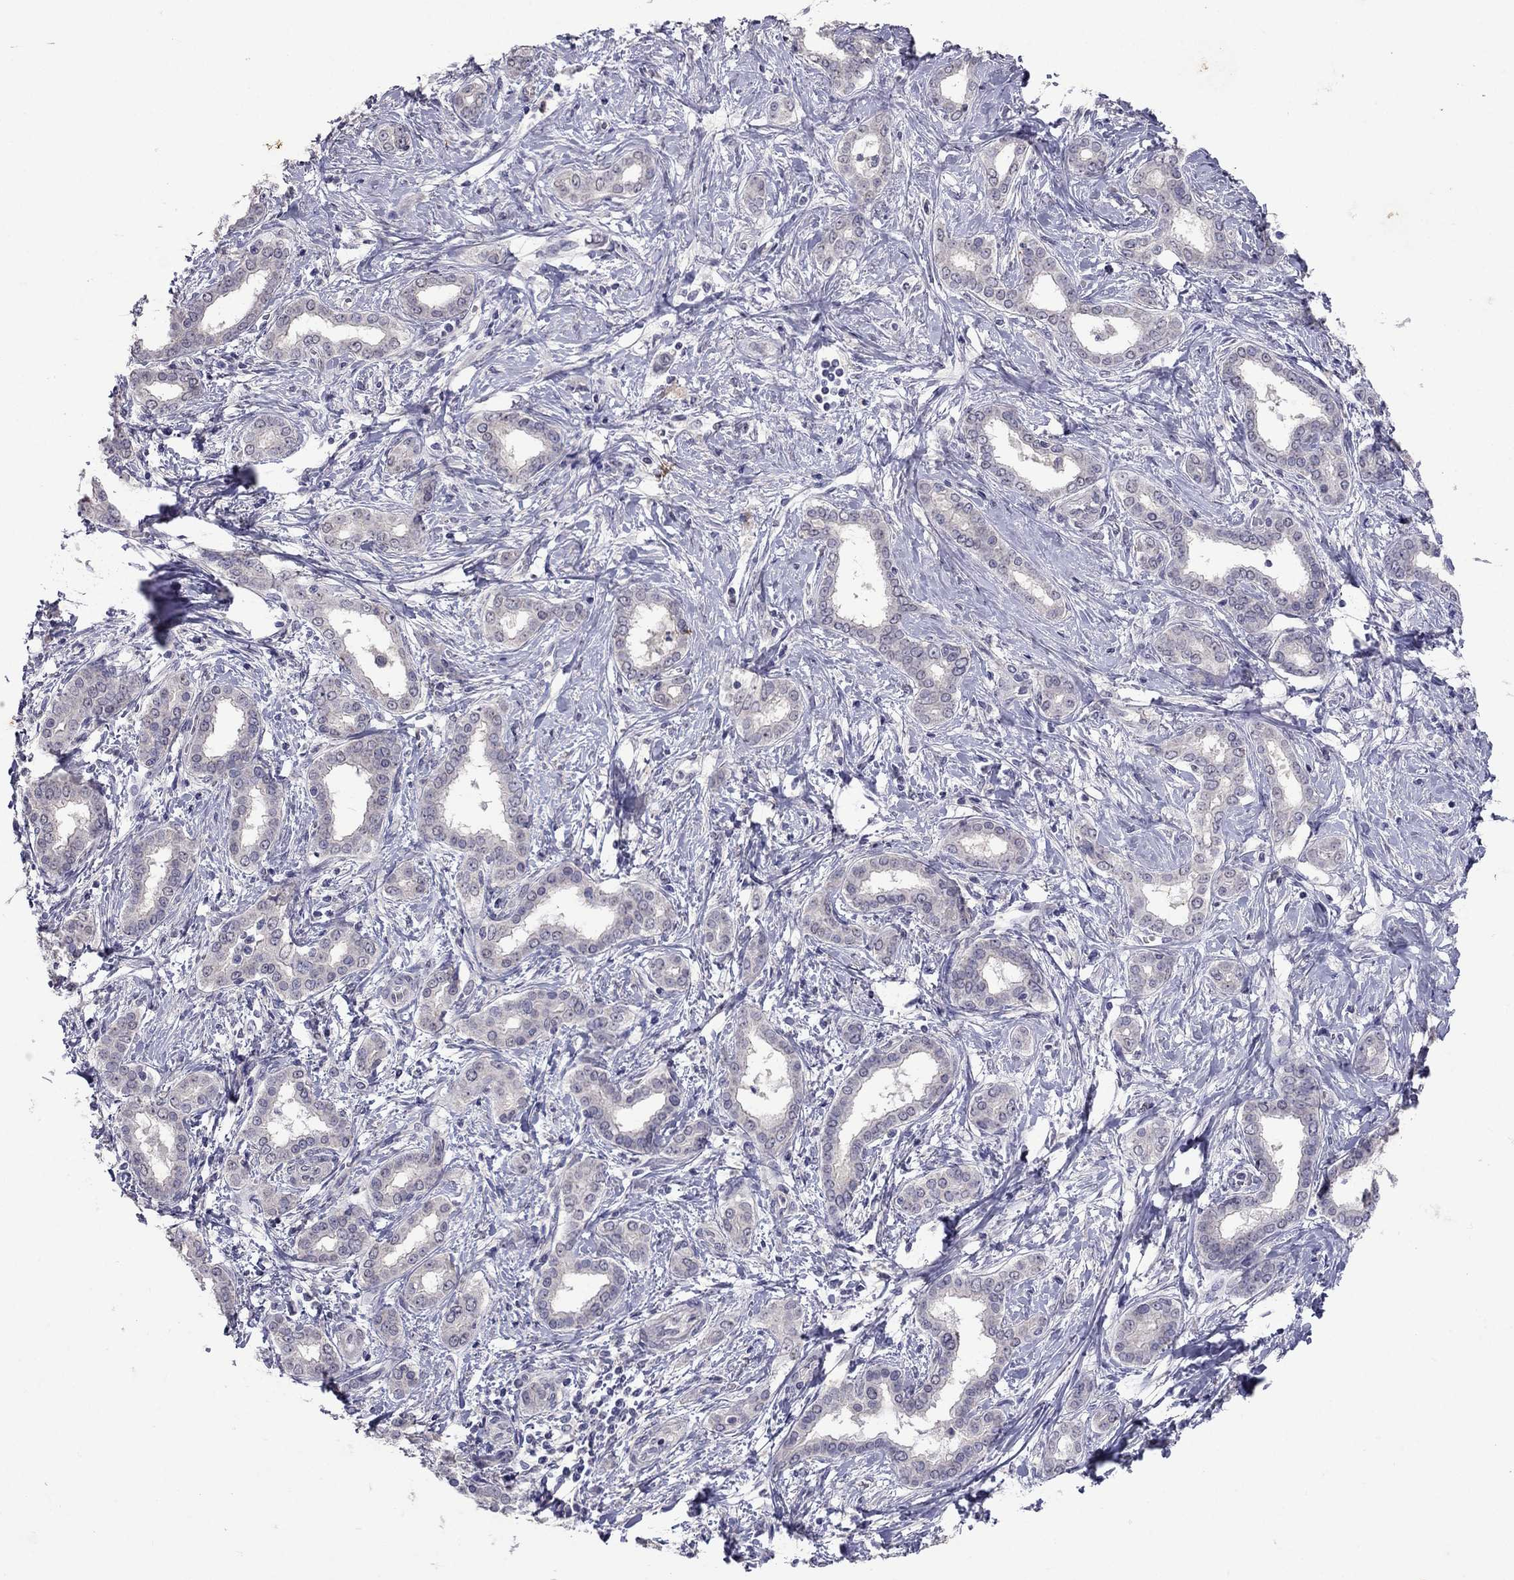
{"staining": {"intensity": "negative", "quantity": "none", "location": "none"}, "tissue": "liver cancer", "cell_type": "Tumor cells", "image_type": "cancer", "snomed": [{"axis": "morphology", "description": "Cholangiocarcinoma"}, {"axis": "topography", "description": "Liver"}], "caption": "Protein analysis of liver cholangiocarcinoma reveals no significant positivity in tumor cells.", "gene": "FST", "patient": {"sex": "female", "age": 47}}